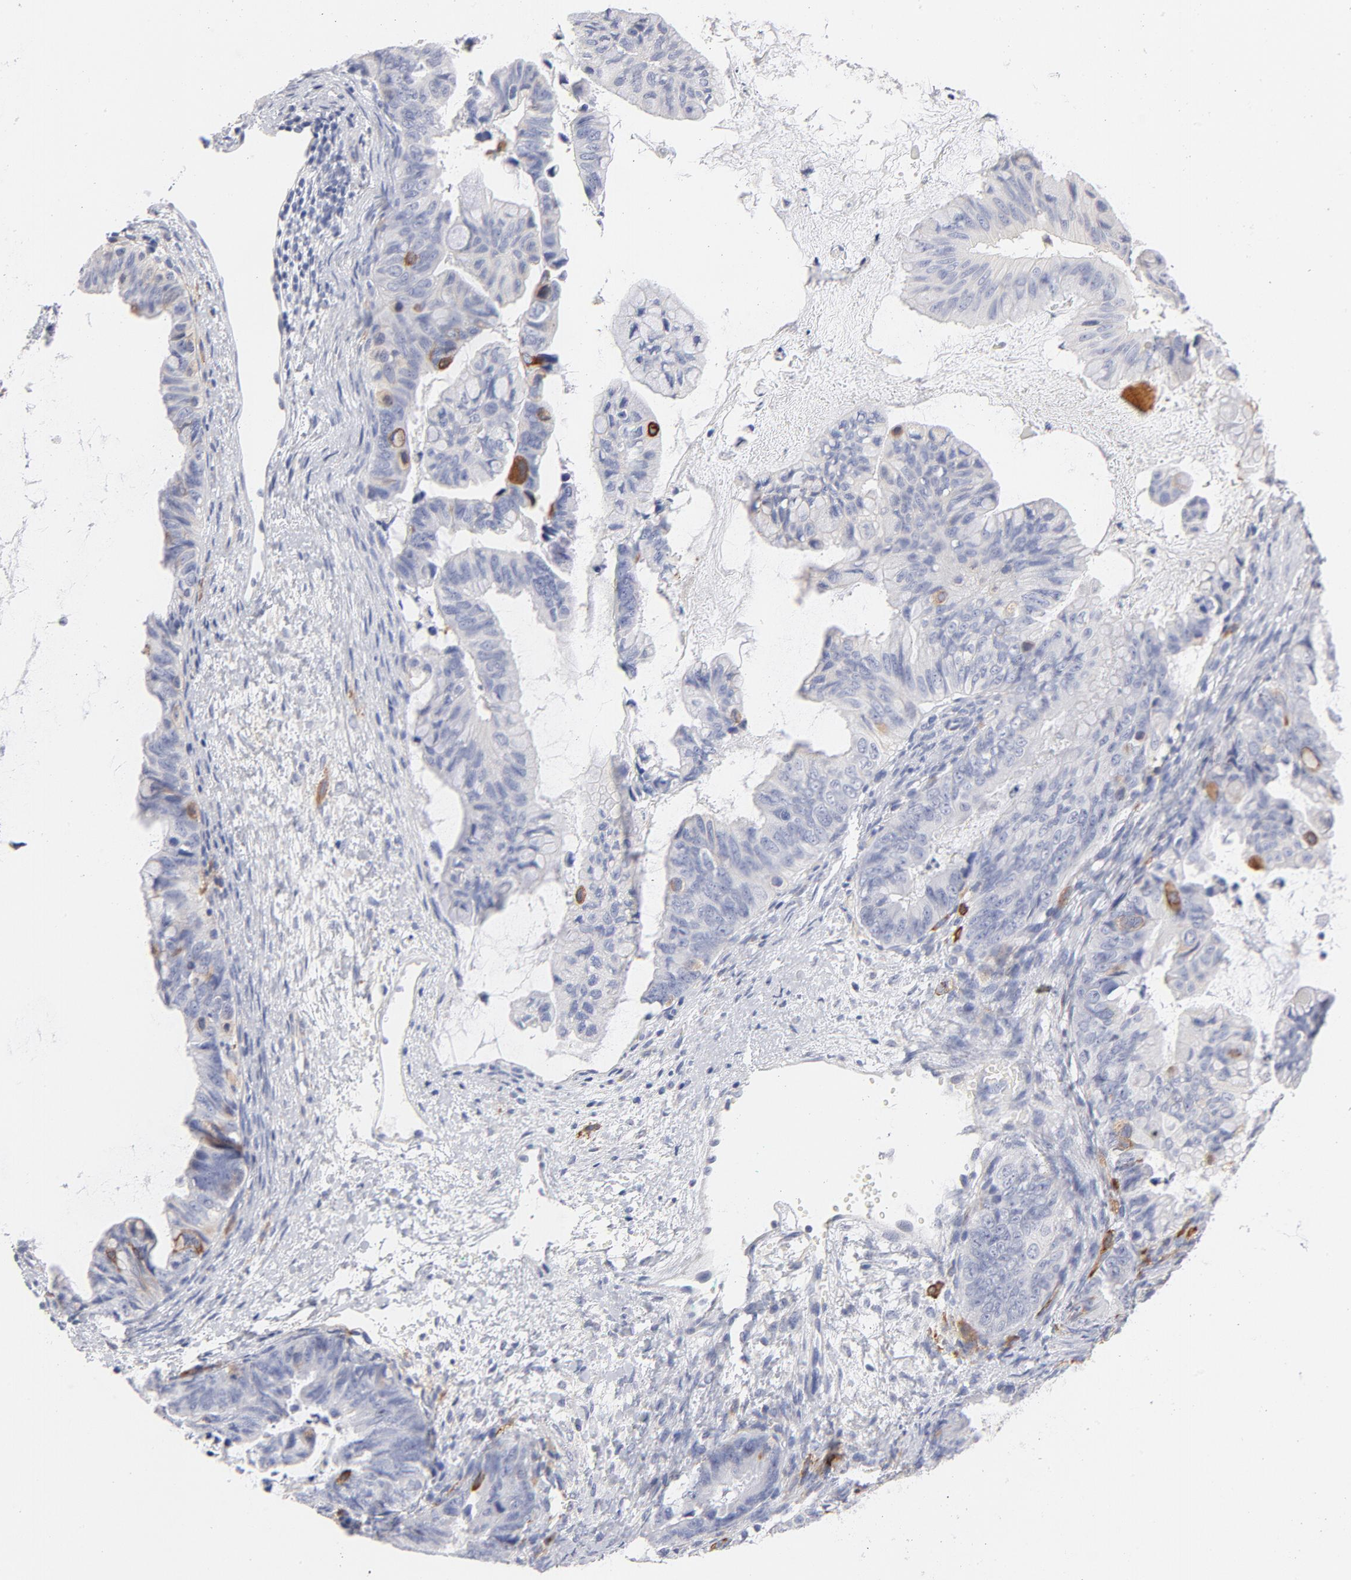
{"staining": {"intensity": "negative", "quantity": "none", "location": "none"}, "tissue": "ovarian cancer", "cell_type": "Tumor cells", "image_type": "cancer", "snomed": [{"axis": "morphology", "description": "Cystadenocarcinoma, mucinous, NOS"}, {"axis": "topography", "description": "Ovary"}], "caption": "This is an IHC photomicrograph of human ovarian cancer (mucinous cystadenocarcinoma). There is no expression in tumor cells.", "gene": "MID1", "patient": {"sex": "female", "age": 36}}